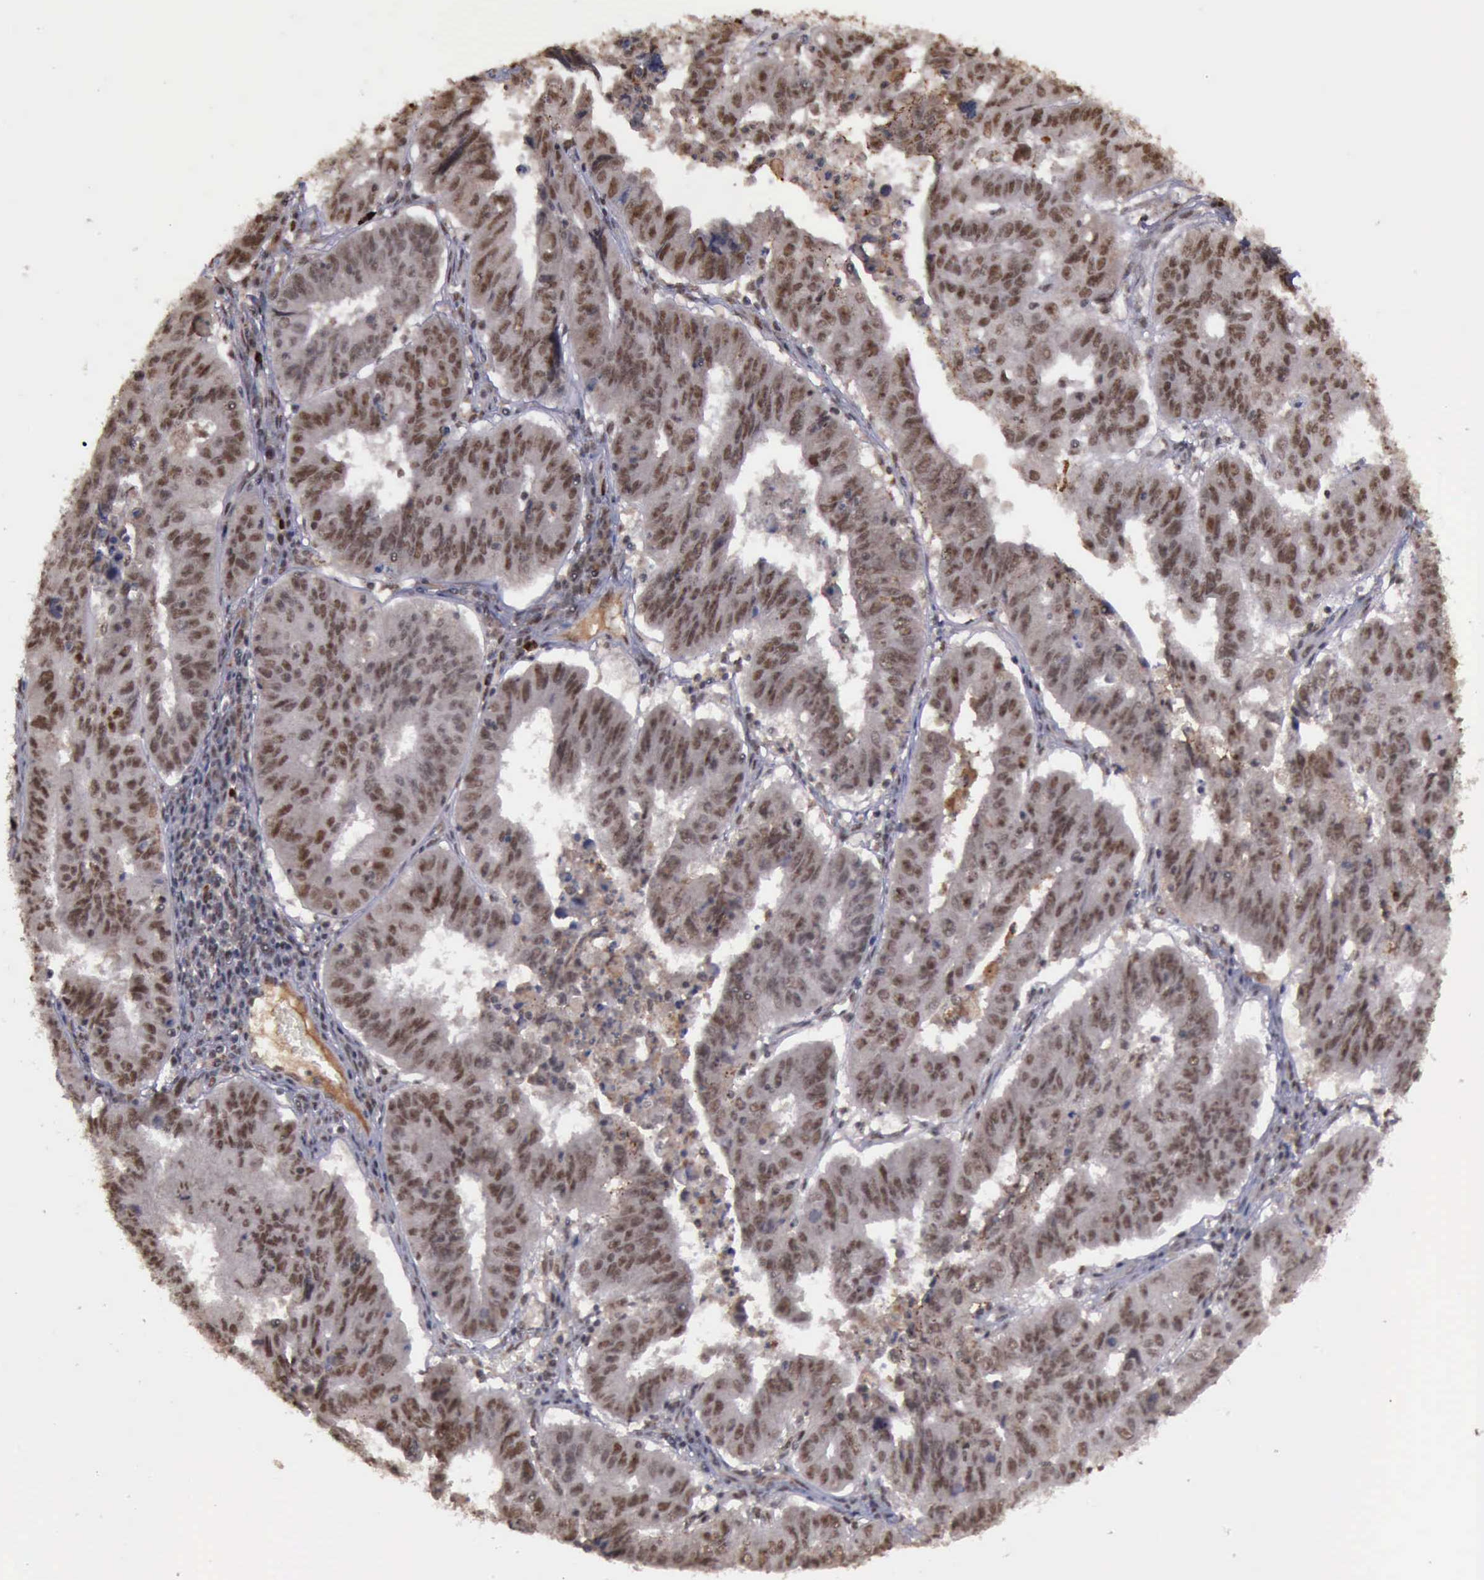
{"staining": {"intensity": "moderate", "quantity": ">75%", "location": "cytoplasmic/membranous,nuclear"}, "tissue": "endometrial cancer", "cell_type": "Tumor cells", "image_type": "cancer", "snomed": [{"axis": "morphology", "description": "Adenocarcinoma, NOS"}, {"axis": "topography", "description": "Endometrium"}], "caption": "Human endometrial cancer (adenocarcinoma) stained for a protein (brown) shows moderate cytoplasmic/membranous and nuclear positive positivity in approximately >75% of tumor cells.", "gene": "TRMT2A", "patient": {"sex": "female", "age": 42}}